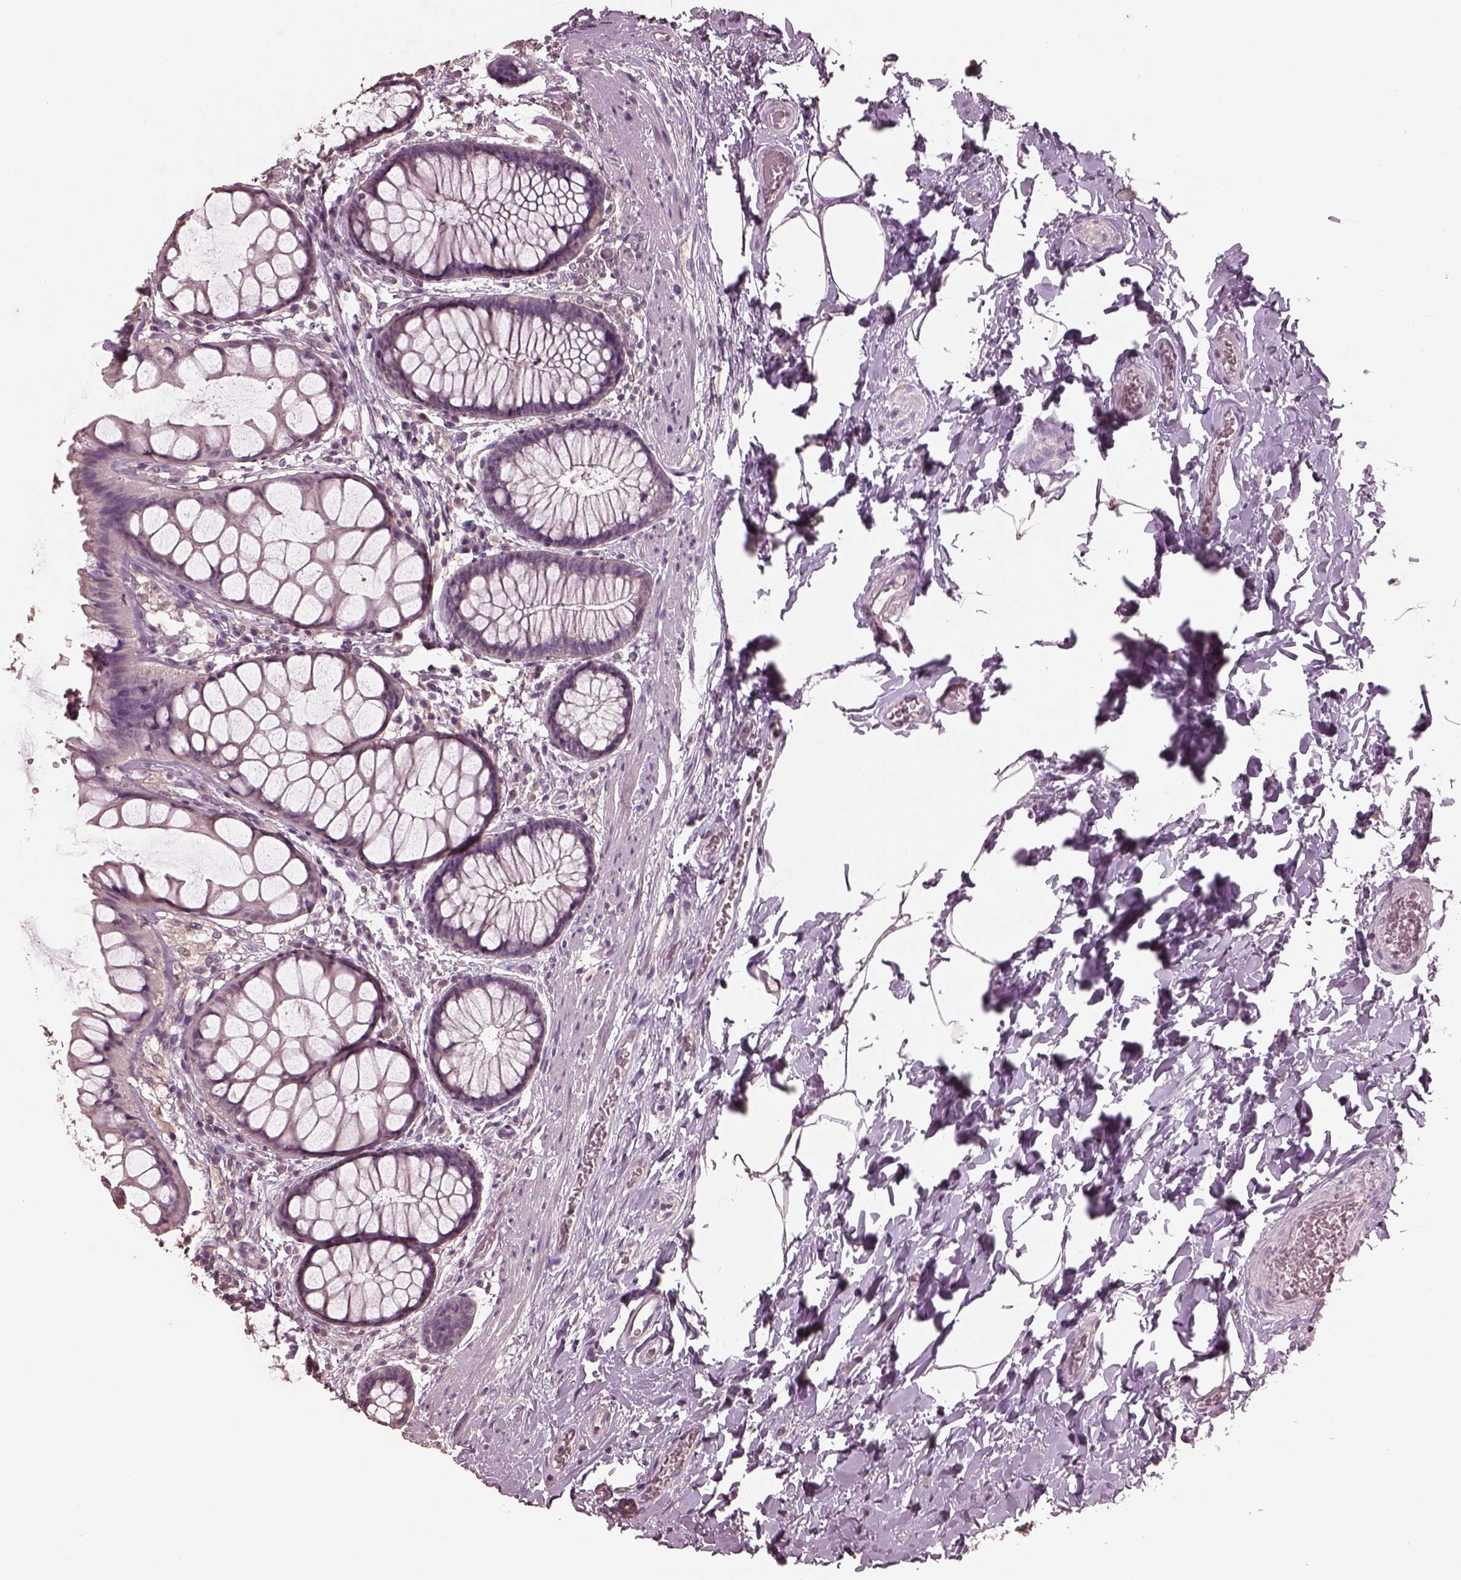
{"staining": {"intensity": "negative", "quantity": "none", "location": "none"}, "tissue": "rectum", "cell_type": "Glandular cells", "image_type": "normal", "snomed": [{"axis": "morphology", "description": "Normal tissue, NOS"}, {"axis": "topography", "description": "Rectum"}], "caption": "Immunohistochemical staining of benign rectum demonstrates no significant staining in glandular cells.", "gene": "CPT1C", "patient": {"sex": "female", "age": 62}}